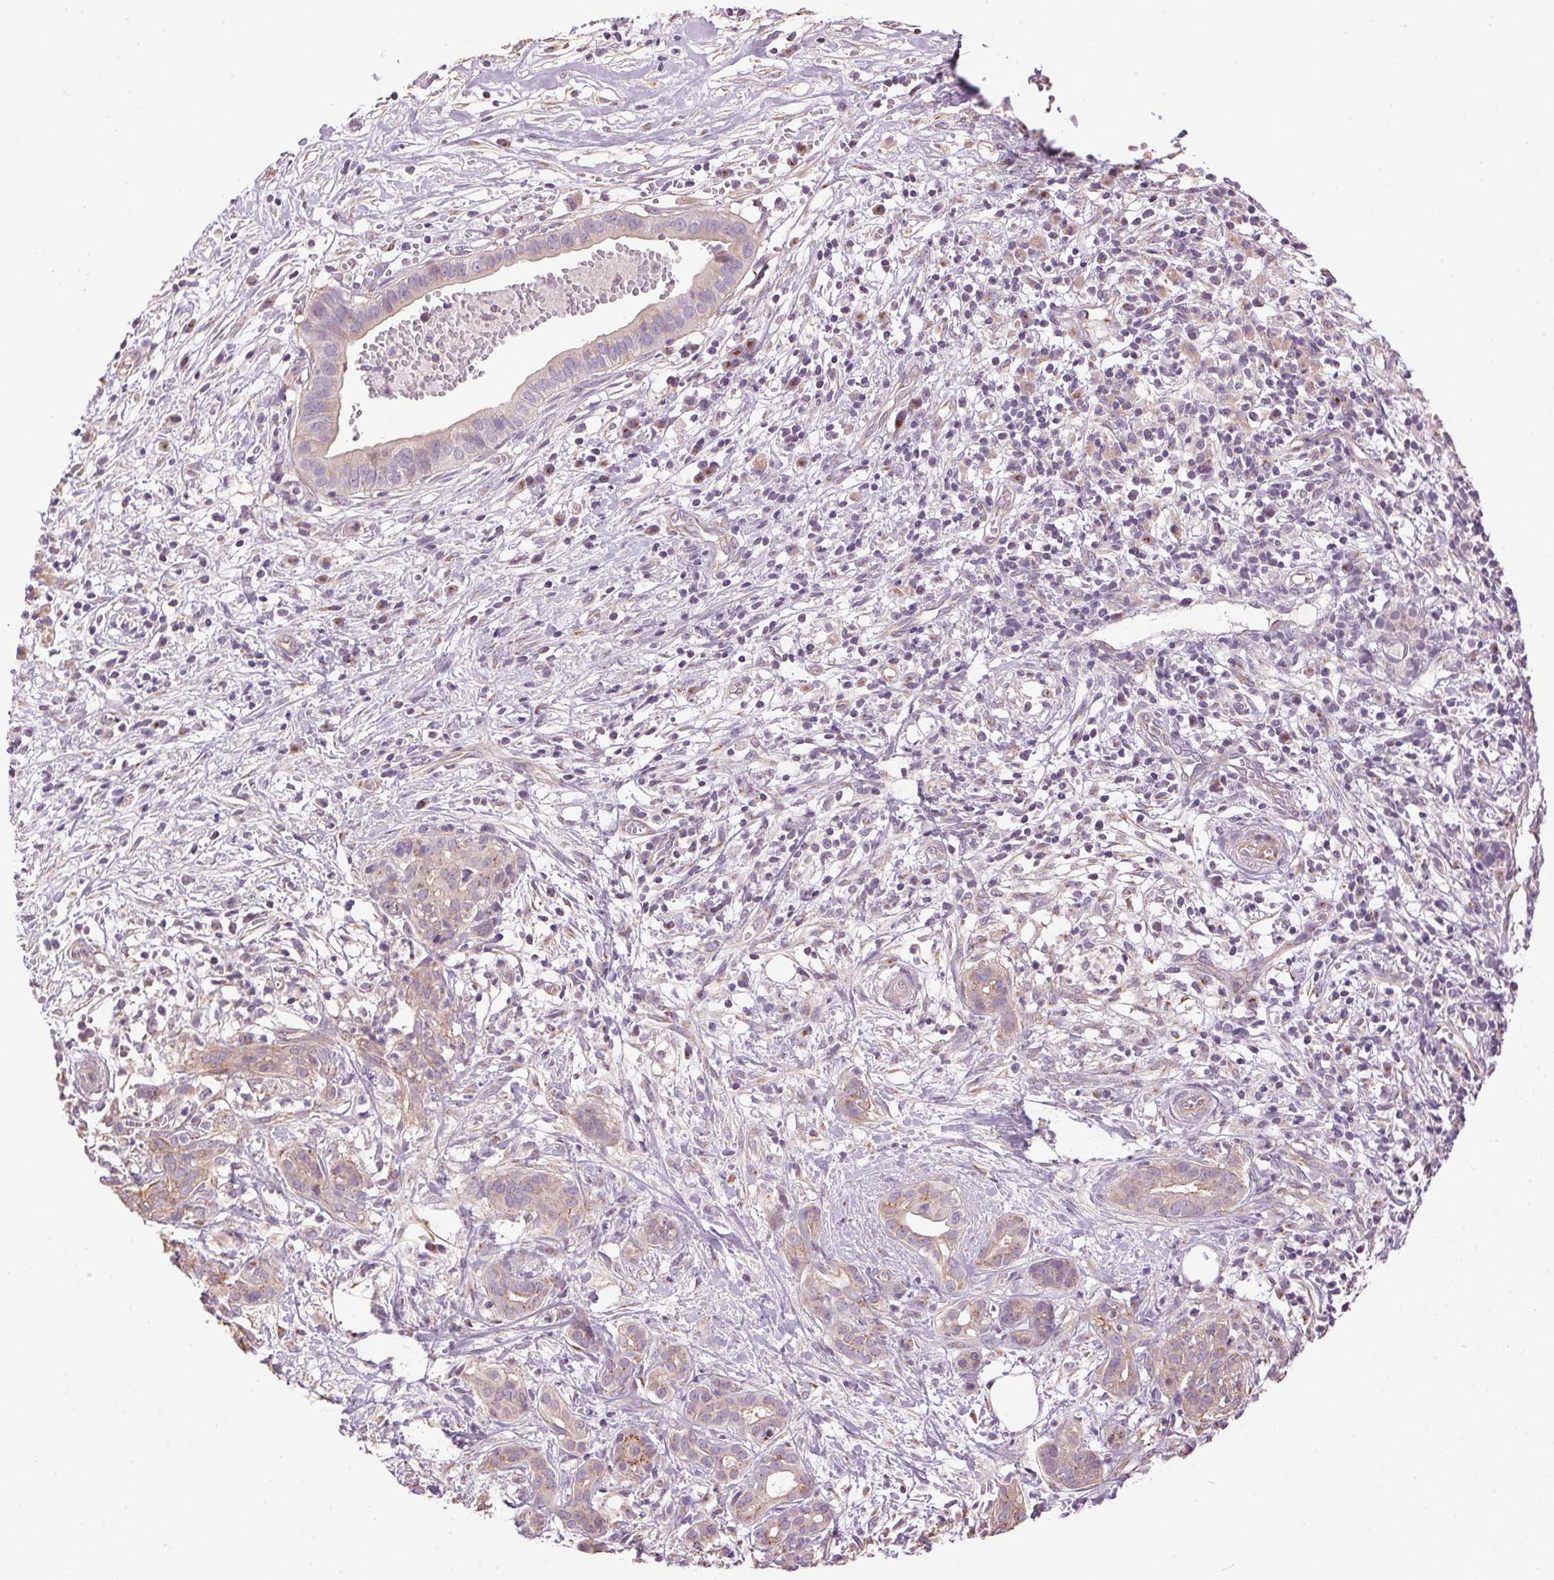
{"staining": {"intensity": "weak", "quantity": "<25%", "location": "cytoplasmic/membranous"}, "tissue": "pancreatic cancer", "cell_type": "Tumor cells", "image_type": "cancer", "snomed": [{"axis": "morphology", "description": "Adenocarcinoma, NOS"}, {"axis": "topography", "description": "Pancreas"}], "caption": "This photomicrograph is of adenocarcinoma (pancreatic) stained with immunohistochemistry to label a protein in brown with the nuclei are counter-stained blue. There is no expression in tumor cells.", "gene": "GOLPH3", "patient": {"sex": "male", "age": 61}}